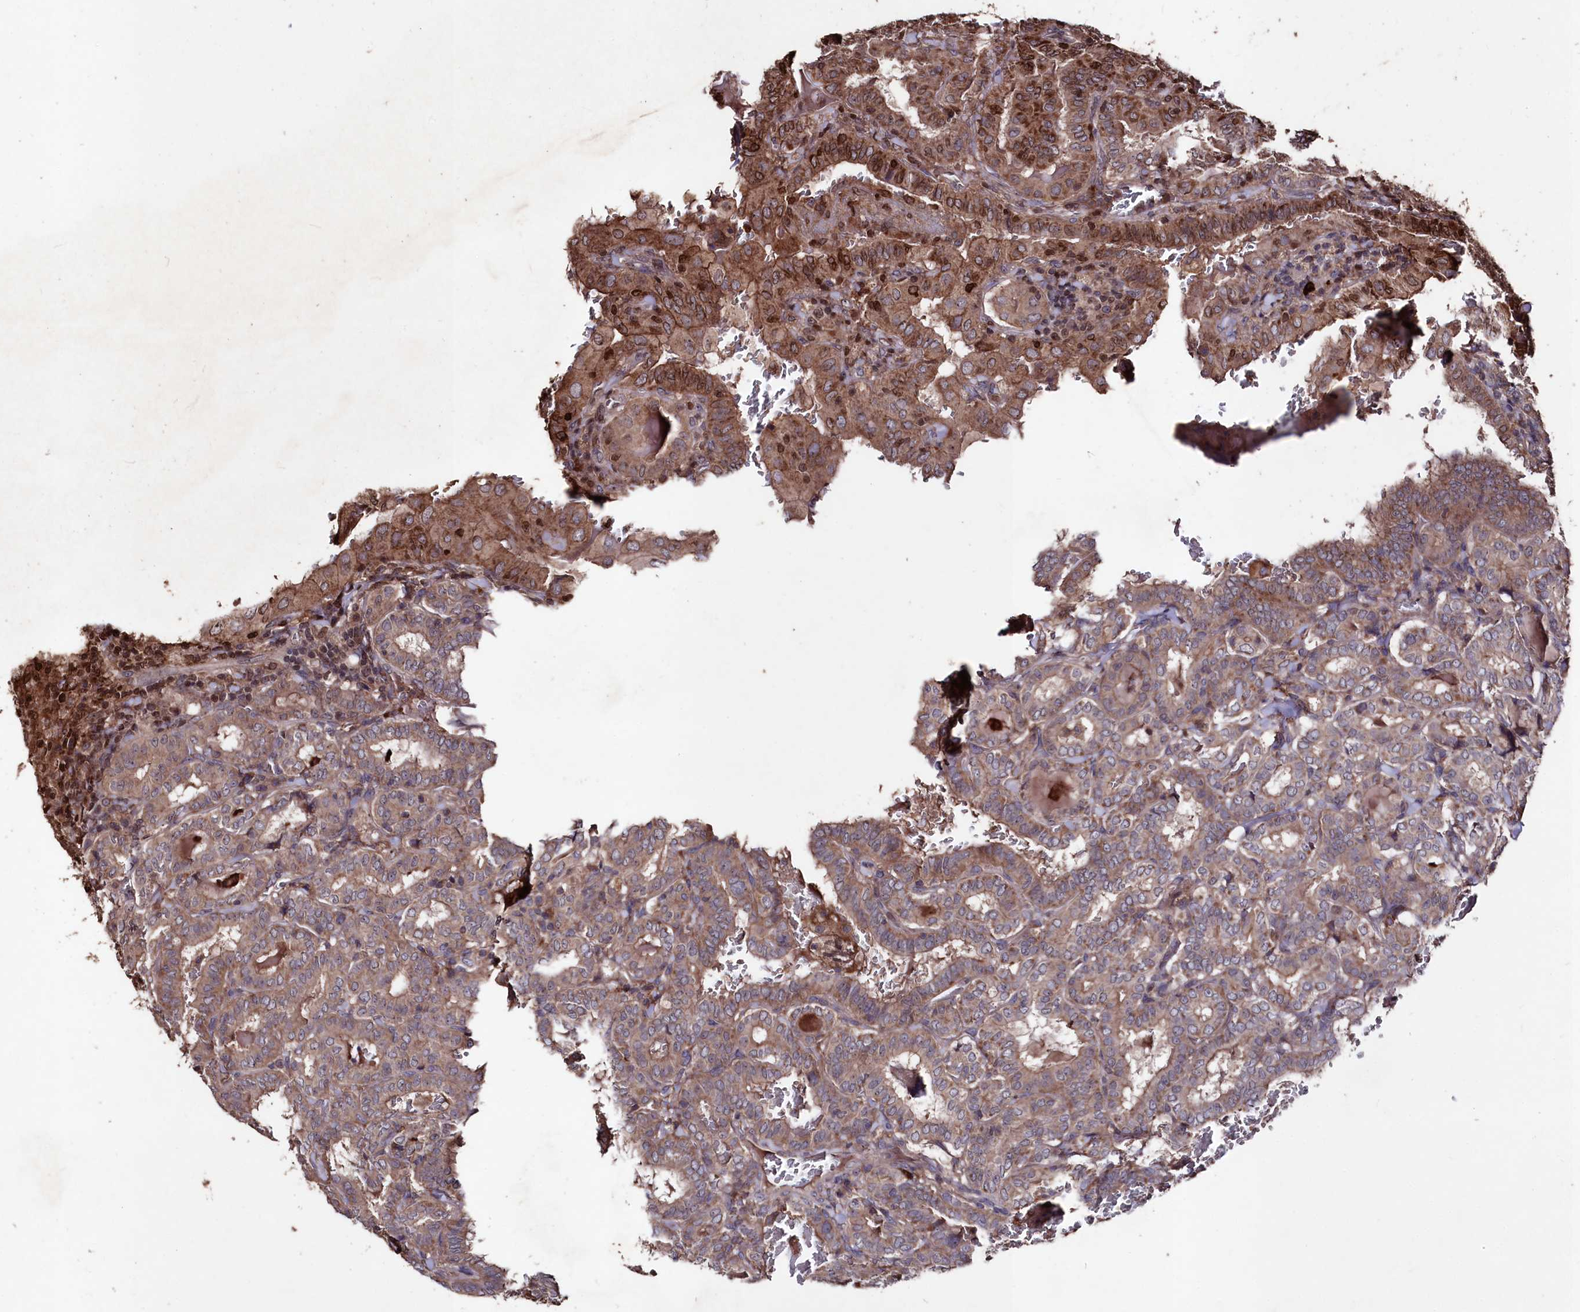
{"staining": {"intensity": "moderate", "quantity": ">75%", "location": "cytoplasmic/membranous,nuclear"}, "tissue": "thyroid cancer", "cell_type": "Tumor cells", "image_type": "cancer", "snomed": [{"axis": "morphology", "description": "Papillary adenocarcinoma, NOS"}, {"axis": "topography", "description": "Thyroid gland"}], "caption": "Human thyroid cancer stained with a protein marker displays moderate staining in tumor cells.", "gene": "MYO1H", "patient": {"sex": "female", "age": 72}}